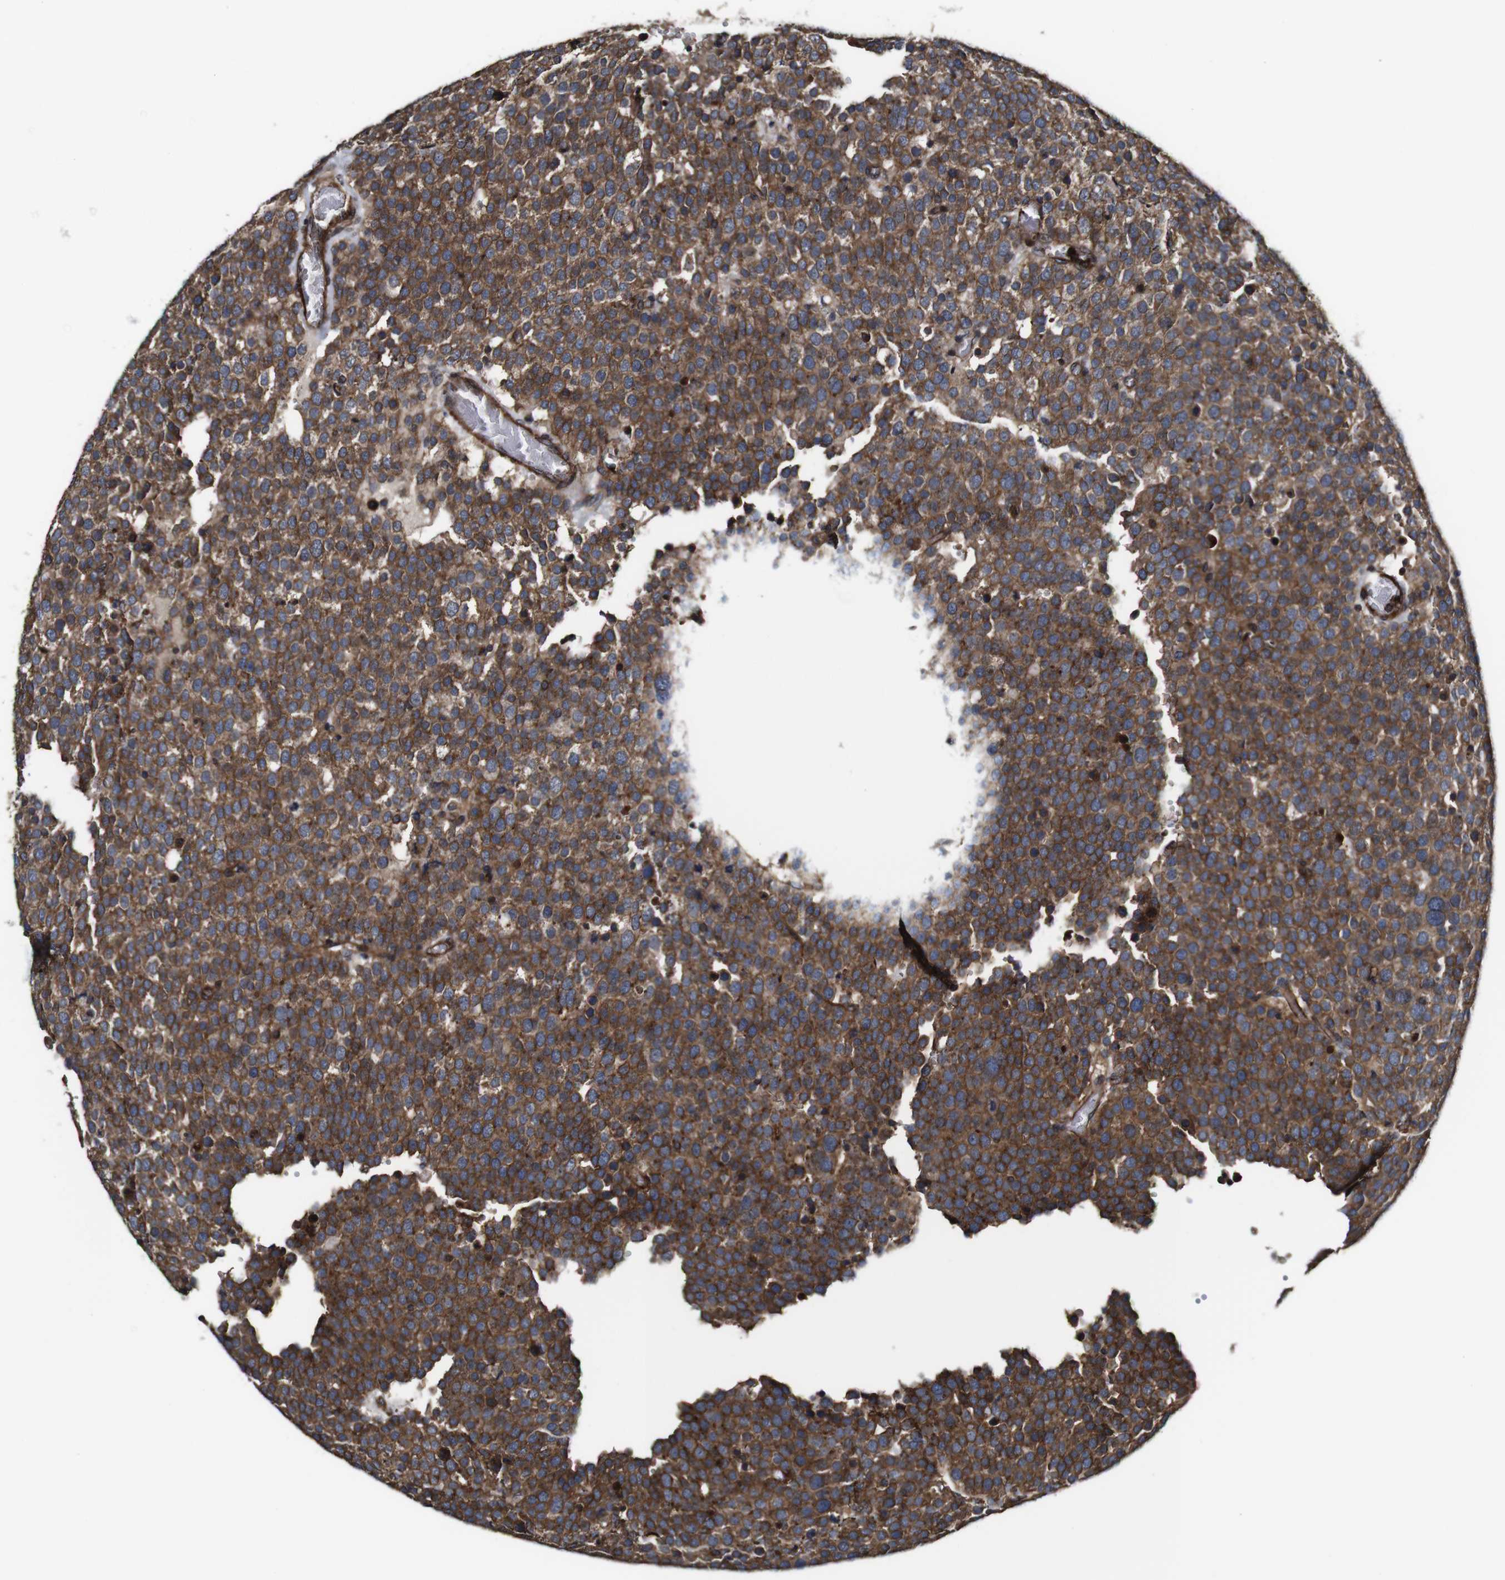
{"staining": {"intensity": "strong", "quantity": ">75%", "location": "cytoplasmic/membranous"}, "tissue": "testis cancer", "cell_type": "Tumor cells", "image_type": "cancer", "snomed": [{"axis": "morphology", "description": "Normal tissue, NOS"}, {"axis": "morphology", "description": "Seminoma, NOS"}, {"axis": "topography", "description": "Testis"}], "caption": "The histopathology image exhibits staining of seminoma (testis), revealing strong cytoplasmic/membranous protein positivity (brown color) within tumor cells.", "gene": "TNIK", "patient": {"sex": "male", "age": 71}}